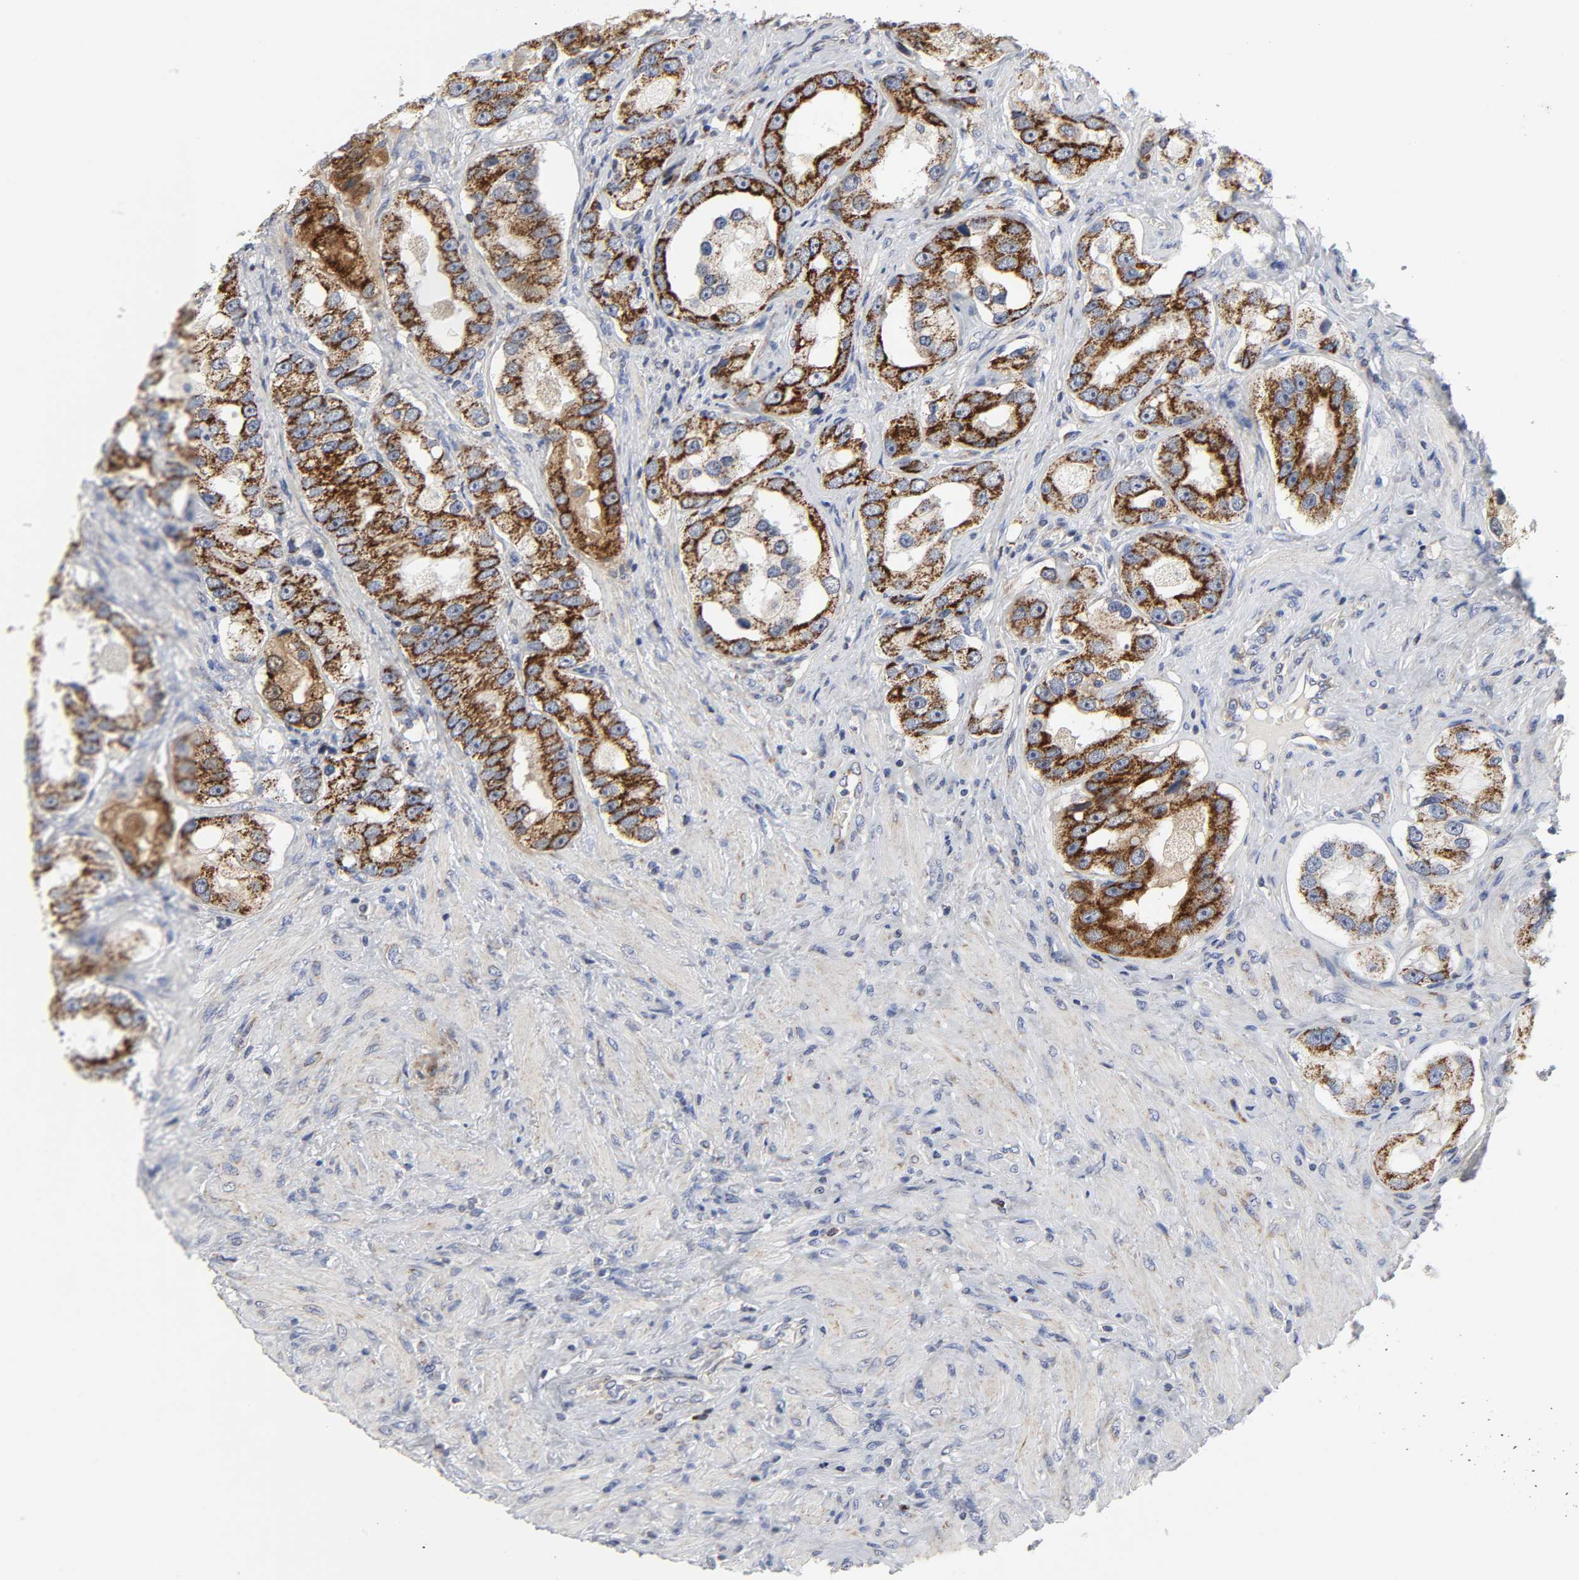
{"staining": {"intensity": "moderate", "quantity": ">75%", "location": "cytoplasmic/membranous"}, "tissue": "prostate cancer", "cell_type": "Tumor cells", "image_type": "cancer", "snomed": [{"axis": "morphology", "description": "Adenocarcinoma, High grade"}, {"axis": "topography", "description": "Prostate"}], "caption": "Tumor cells exhibit medium levels of moderate cytoplasmic/membranous positivity in approximately >75% of cells in human adenocarcinoma (high-grade) (prostate). Immunohistochemistry stains the protein in brown and the nuclei are stained blue.", "gene": "AOPEP", "patient": {"sex": "male", "age": 63}}